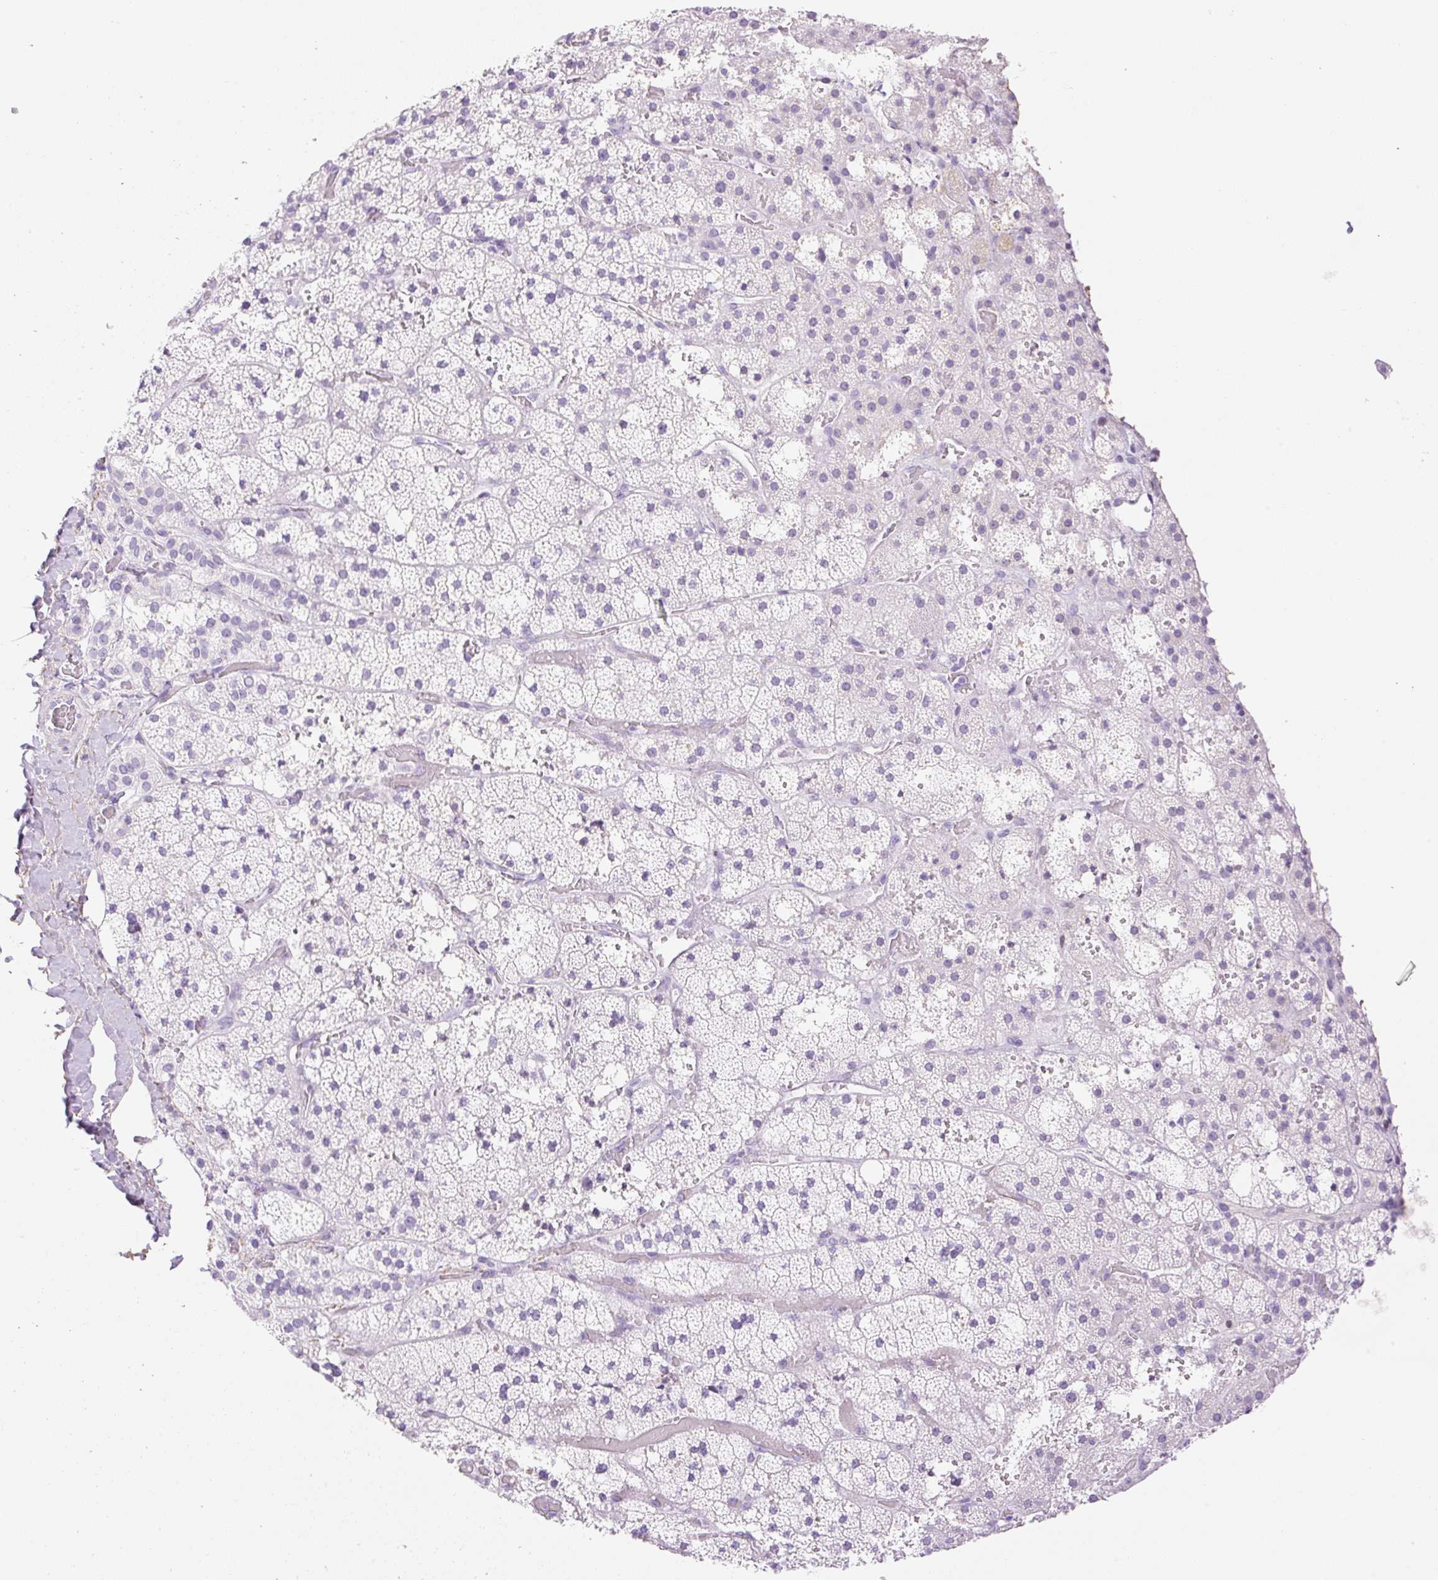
{"staining": {"intensity": "negative", "quantity": "none", "location": "none"}, "tissue": "adrenal gland", "cell_type": "Glandular cells", "image_type": "normal", "snomed": [{"axis": "morphology", "description": "Normal tissue, NOS"}, {"axis": "topography", "description": "Adrenal gland"}], "caption": "Immunohistochemistry (IHC) of normal adrenal gland shows no expression in glandular cells.", "gene": "SP140L", "patient": {"sex": "male", "age": 53}}